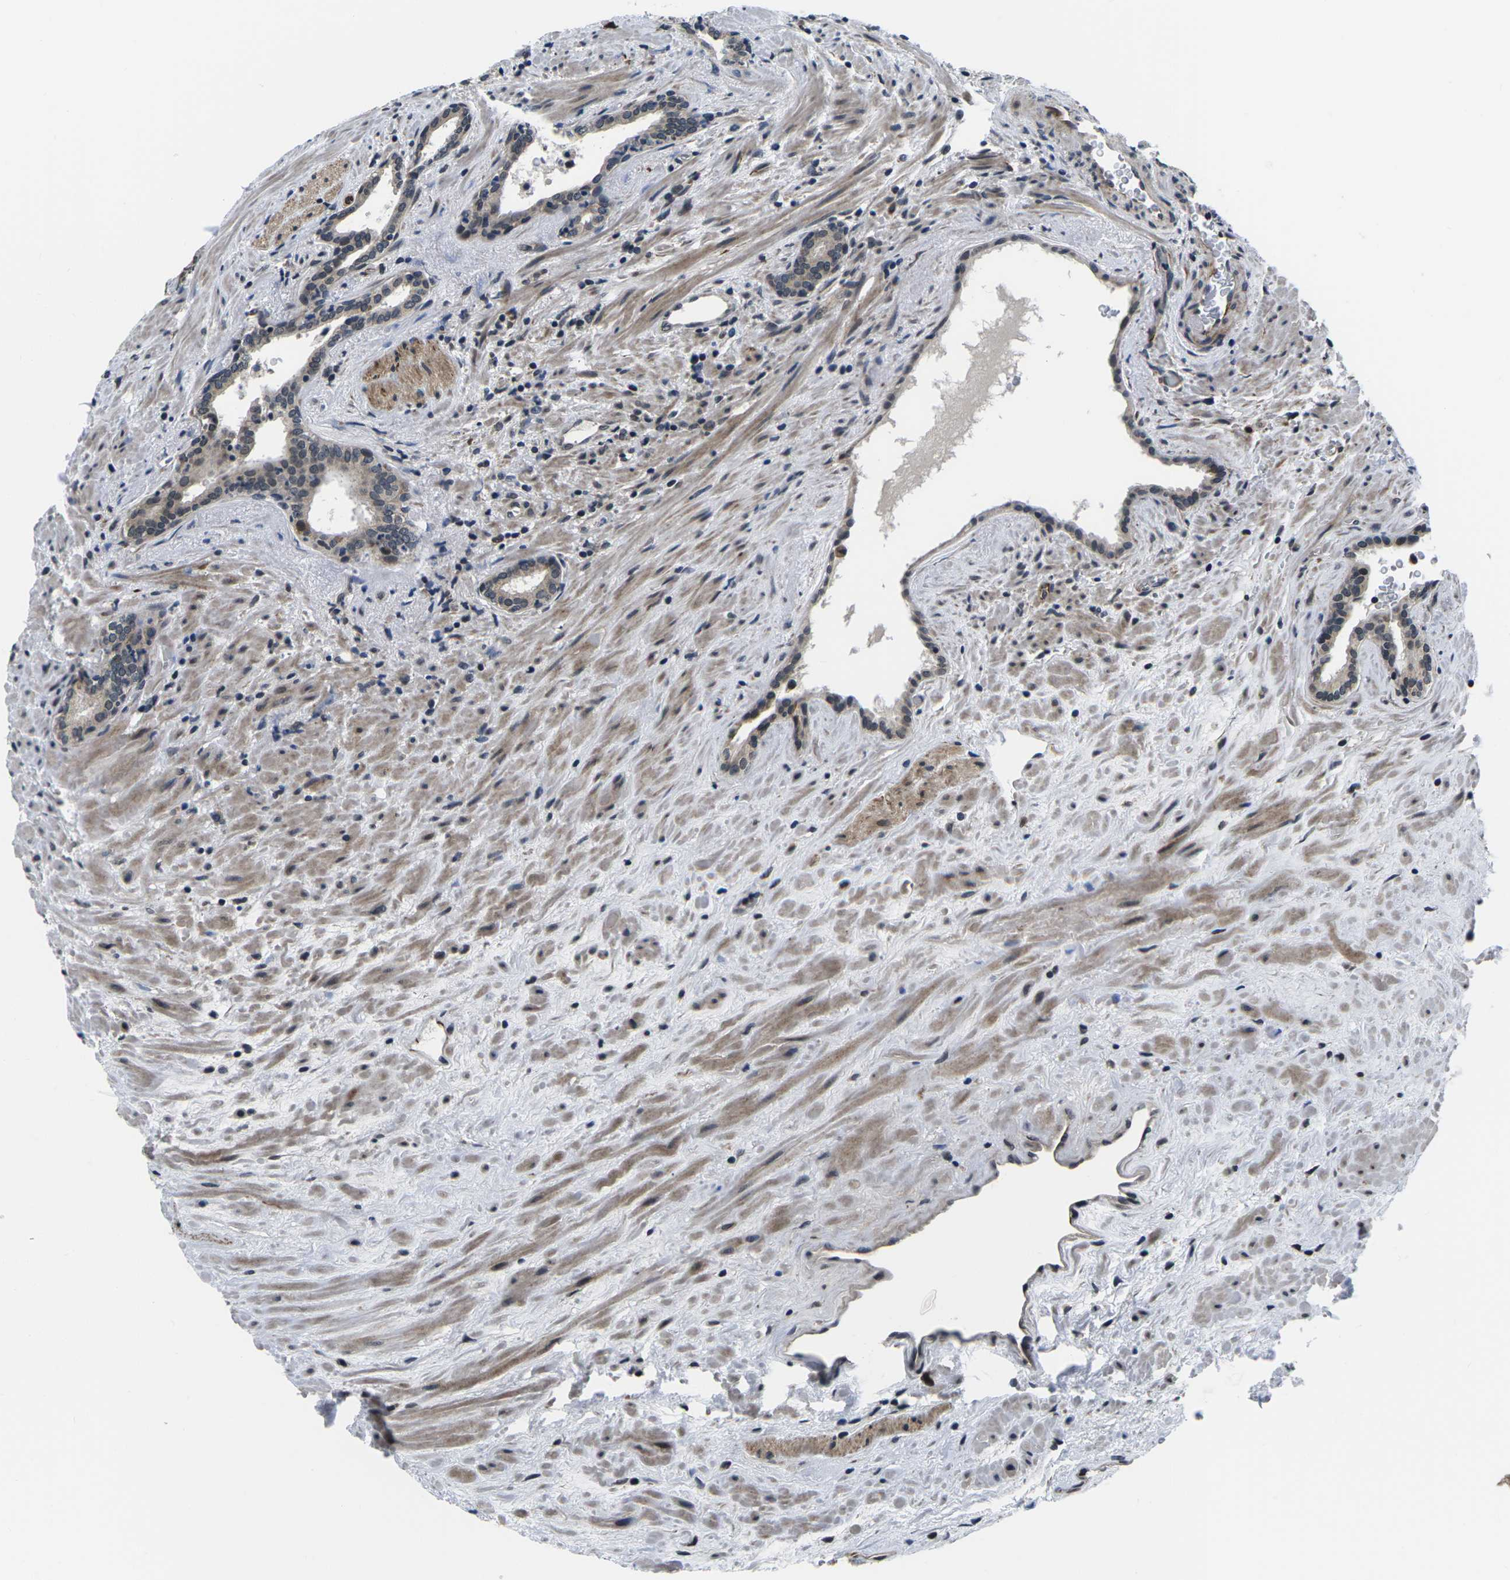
{"staining": {"intensity": "weak", "quantity": "25%-75%", "location": "cytoplasmic/membranous,nuclear"}, "tissue": "prostate cancer", "cell_type": "Tumor cells", "image_type": "cancer", "snomed": [{"axis": "morphology", "description": "Adenocarcinoma, High grade"}, {"axis": "topography", "description": "Prostate"}], "caption": "About 25%-75% of tumor cells in high-grade adenocarcinoma (prostate) reveal weak cytoplasmic/membranous and nuclear protein positivity as visualized by brown immunohistochemical staining.", "gene": "CCNE1", "patient": {"sex": "male", "age": 71}}